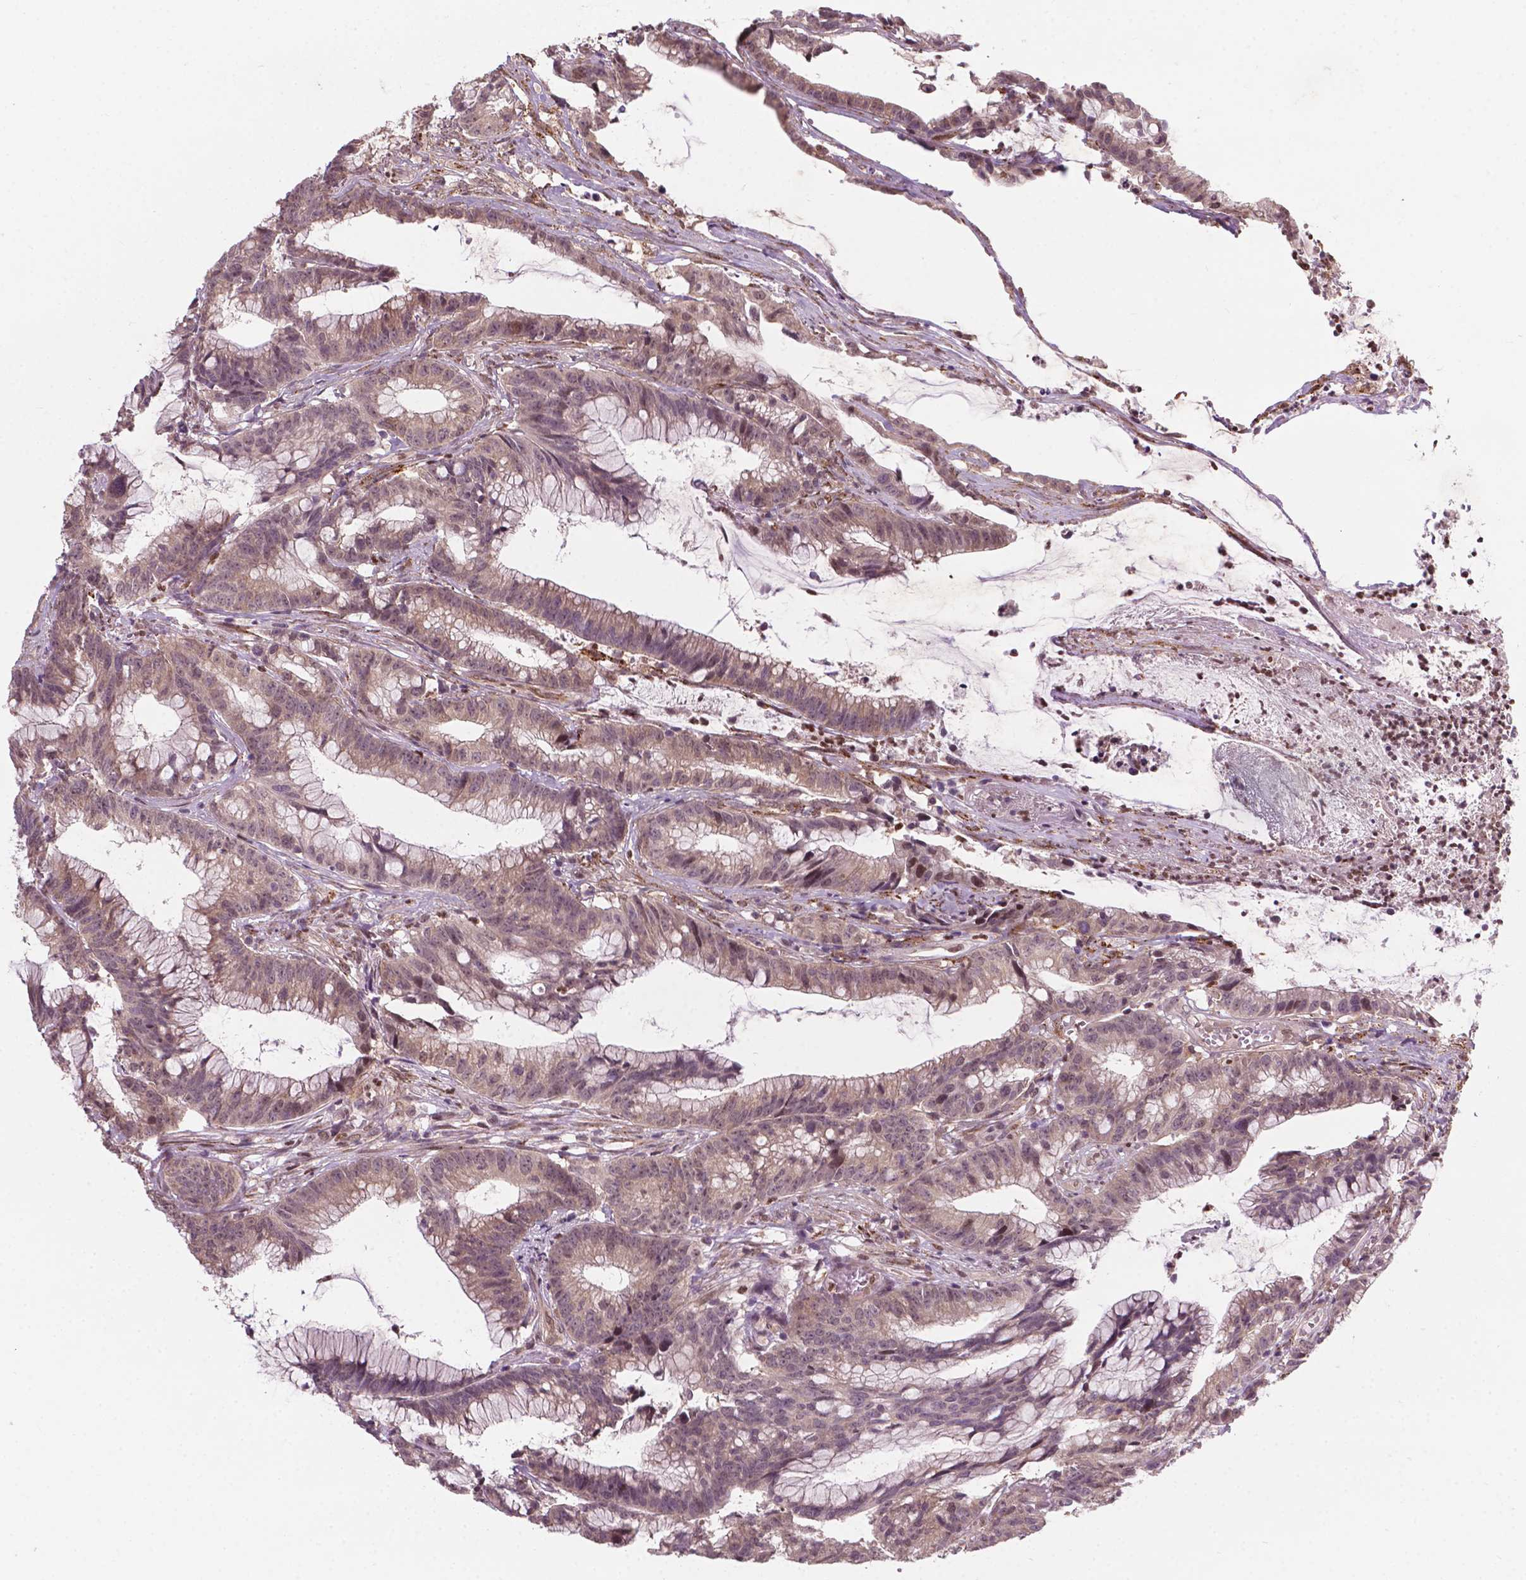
{"staining": {"intensity": "weak", "quantity": ">75%", "location": "cytoplasmic/membranous"}, "tissue": "colorectal cancer", "cell_type": "Tumor cells", "image_type": "cancer", "snomed": [{"axis": "morphology", "description": "Adenocarcinoma, NOS"}, {"axis": "topography", "description": "Colon"}], "caption": "Weak cytoplasmic/membranous expression is appreciated in about >75% of tumor cells in colorectal cancer.", "gene": "NFAT5", "patient": {"sex": "female", "age": 78}}